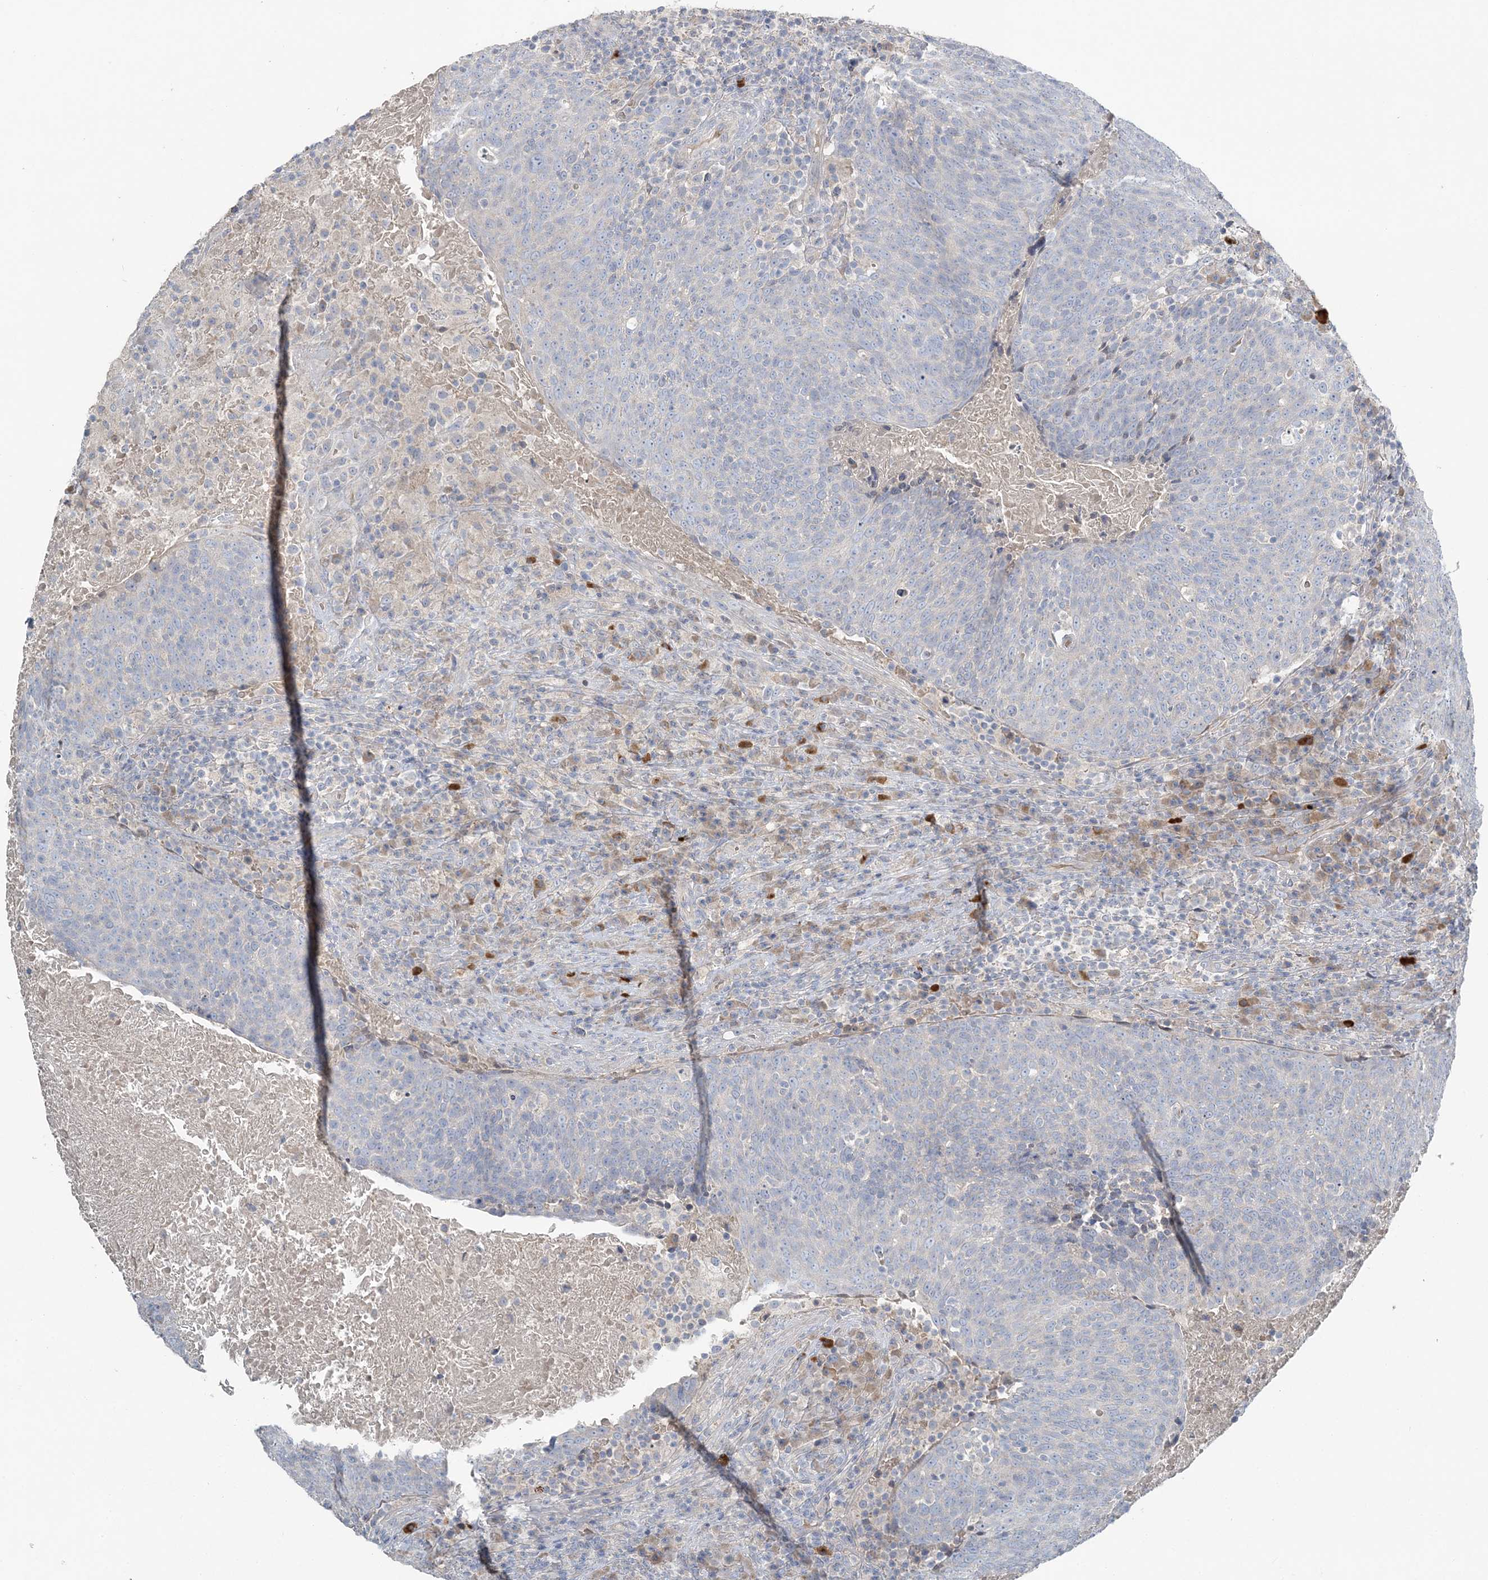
{"staining": {"intensity": "negative", "quantity": "none", "location": "none"}, "tissue": "head and neck cancer", "cell_type": "Tumor cells", "image_type": "cancer", "snomed": [{"axis": "morphology", "description": "Squamous cell carcinoma, NOS"}, {"axis": "morphology", "description": "Squamous cell carcinoma, metastatic, NOS"}, {"axis": "topography", "description": "Lymph node"}, {"axis": "topography", "description": "Head-Neck"}], "caption": "Head and neck cancer stained for a protein using immunohistochemistry displays no positivity tumor cells.", "gene": "SLC4A10", "patient": {"sex": "male", "age": 62}}